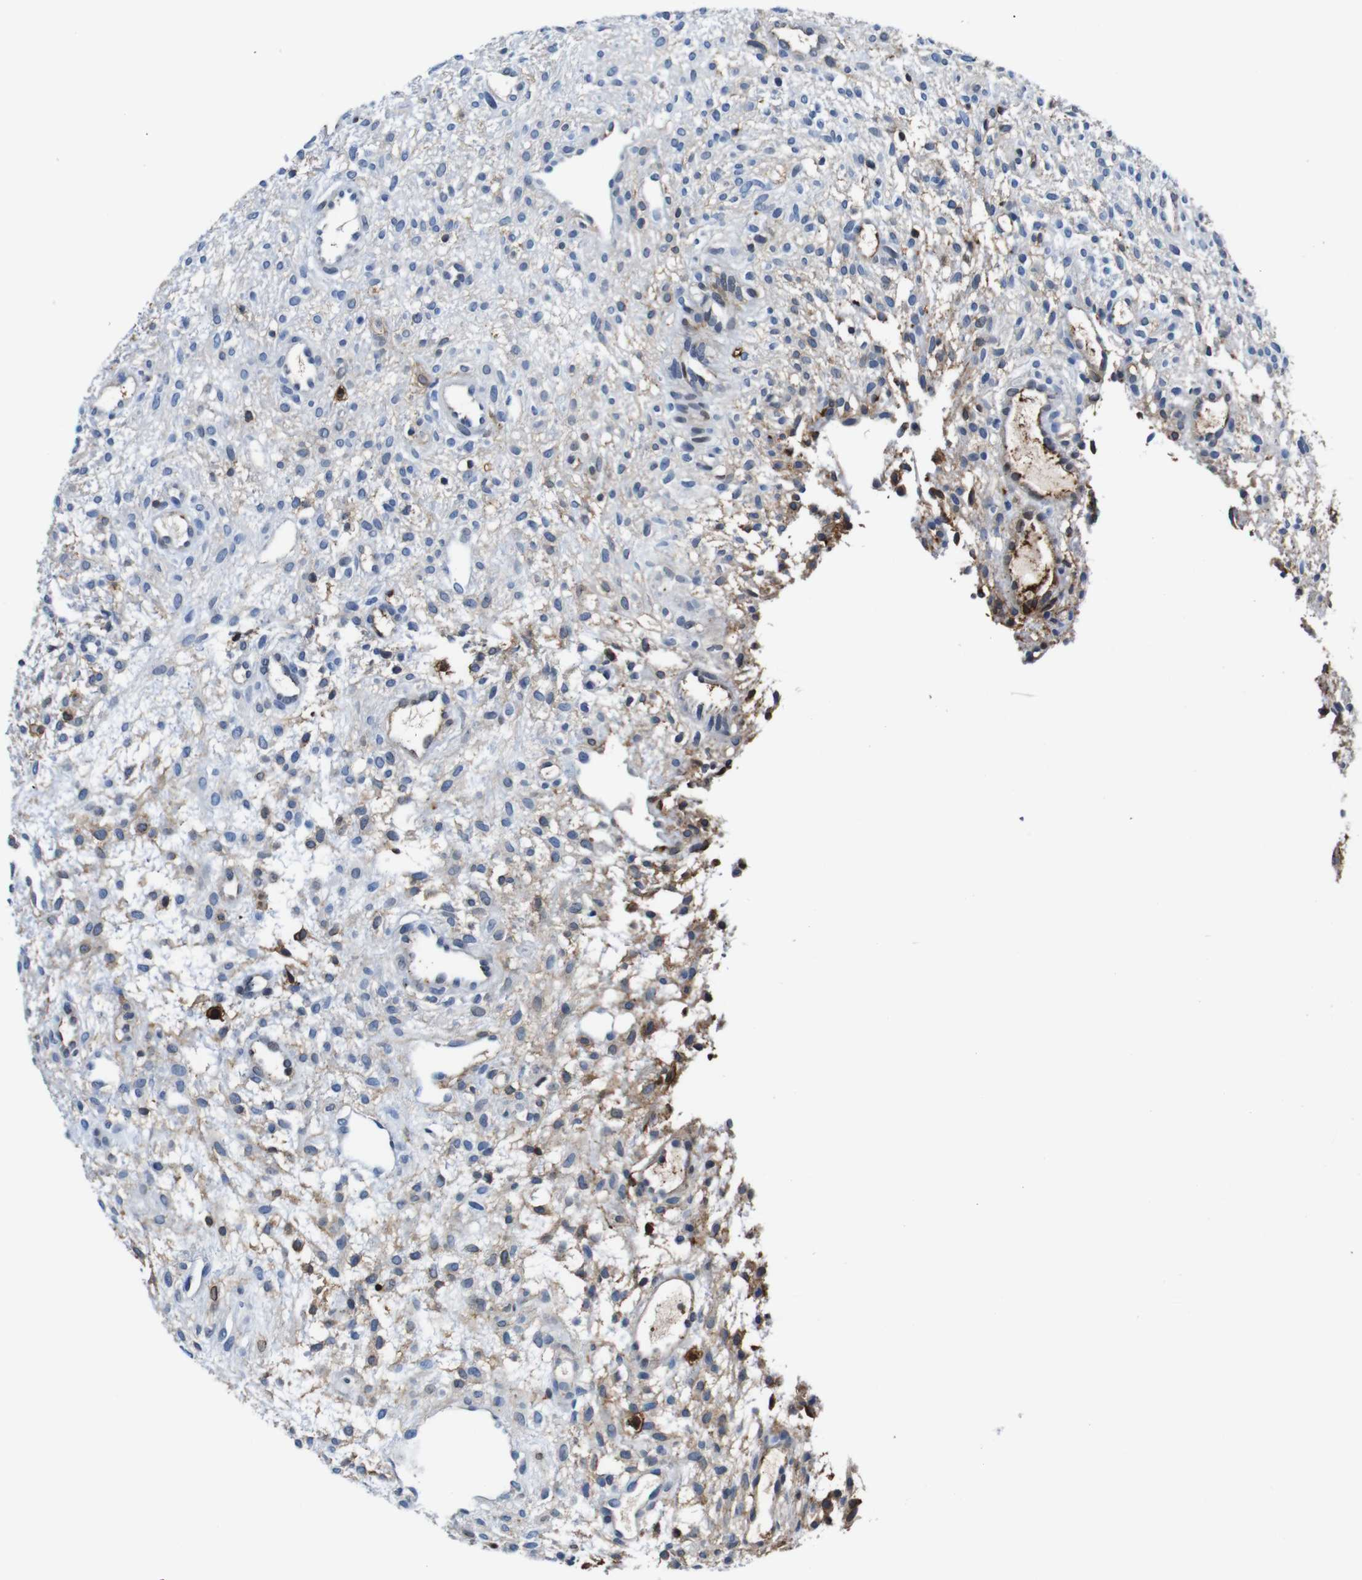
{"staining": {"intensity": "negative", "quantity": "none", "location": "none"}, "tissue": "ovary", "cell_type": "Ovarian stroma cells", "image_type": "normal", "snomed": [{"axis": "morphology", "description": "Normal tissue, NOS"}, {"axis": "morphology", "description": "Cyst, NOS"}, {"axis": "topography", "description": "Ovary"}], "caption": "A high-resolution image shows immunohistochemistry staining of normal ovary, which displays no significant positivity in ovarian stroma cells.", "gene": "ANXA1", "patient": {"sex": "female", "age": 18}}